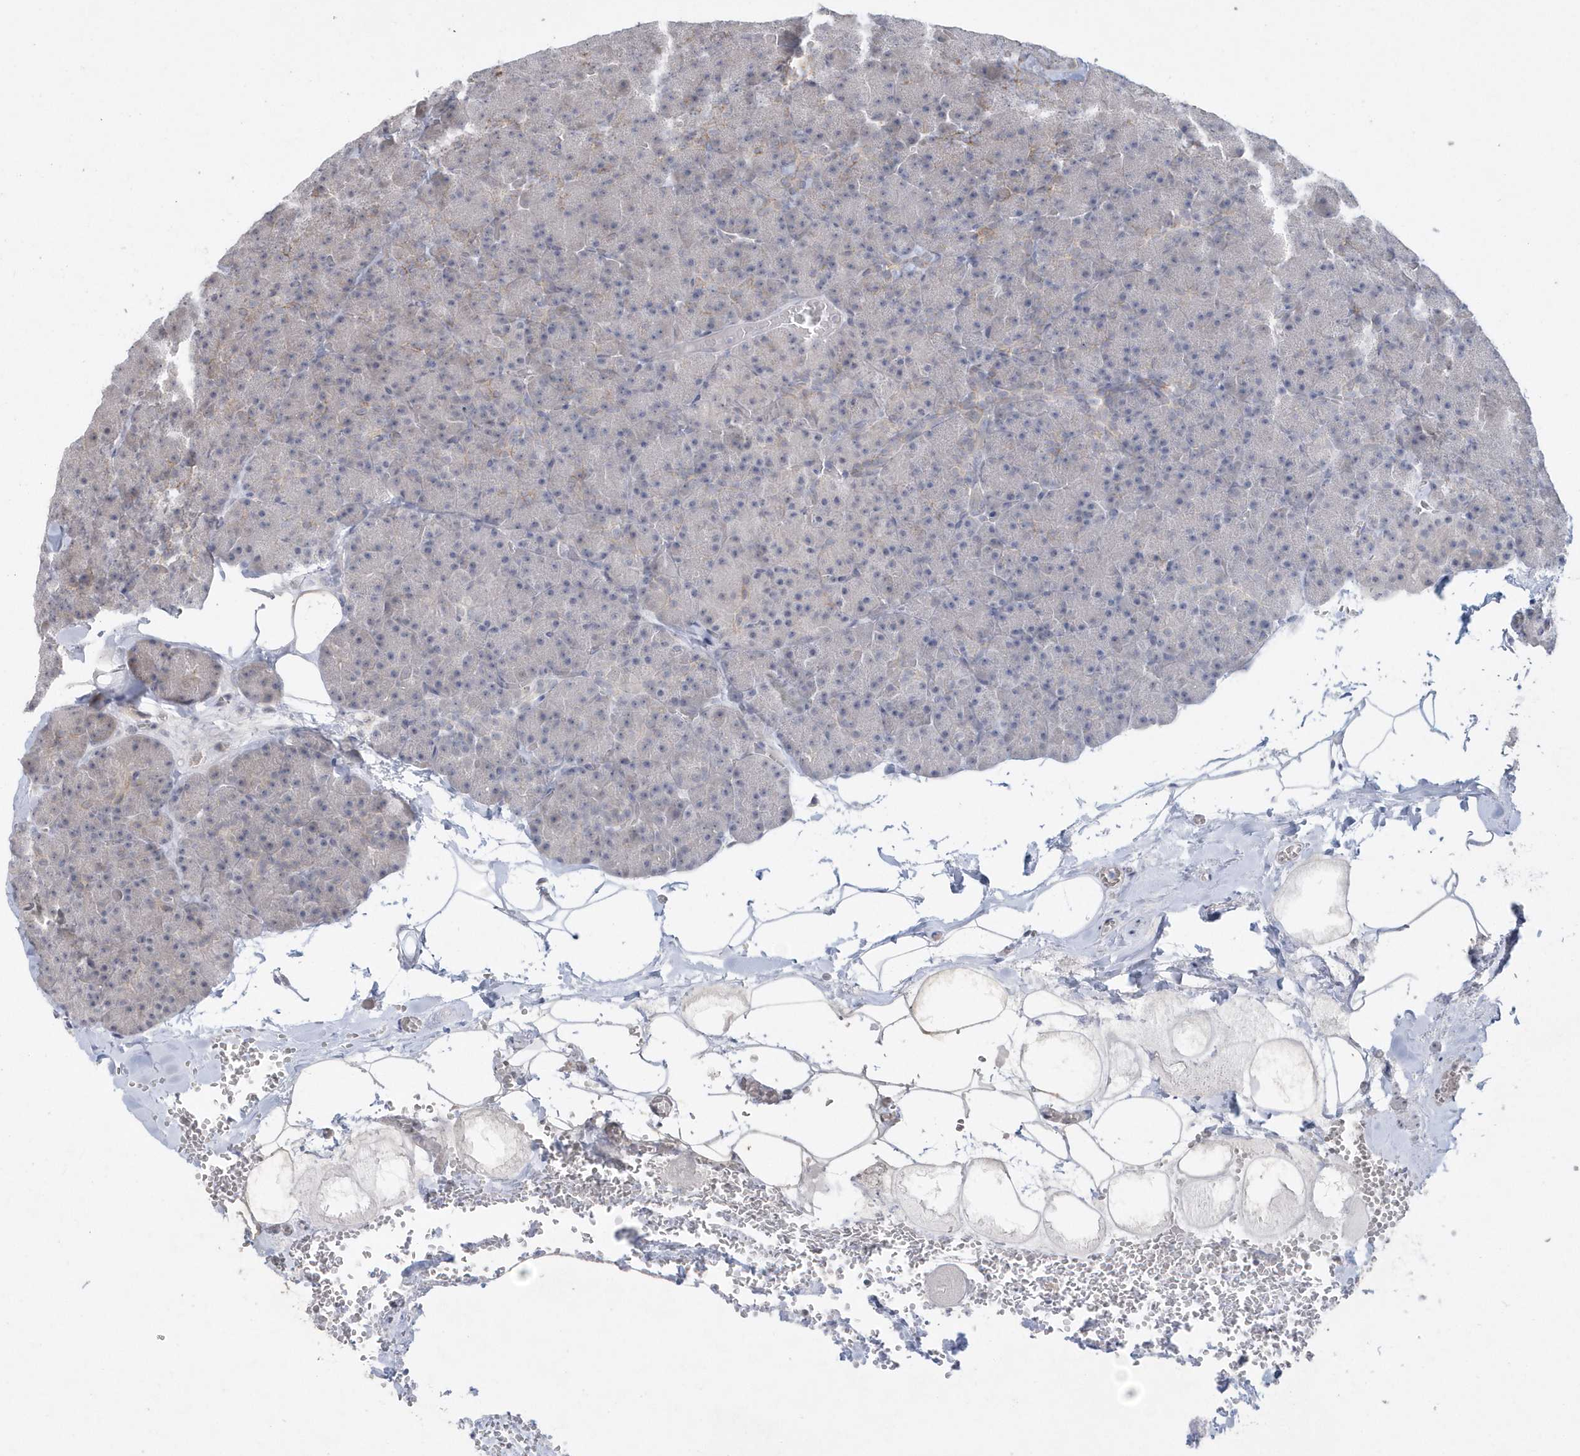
{"staining": {"intensity": "negative", "quantity": "none", "location": "none"}, "tissue": "pancreas", "cell_type": "Exocrine glandular cells", "image_type": "normal", "snomed": [{"axis": "morphology", "description": "Normal tissue, NOS"}, {"axis": "morphology", "description": "Carcinoid, malignant, NOS"}, {"axis": "topography", "description": "Pancreas"}], "caption": "Histopathology image shows no significant protein expression in exocrine glandular cells of unremarkable pancreas. (Stains: DAB (3,3'-diaminobenzidine) immunohistochemistry with hematoxylin counter stain, Microscopy: brightfield microscopy at high magnification).", "gene": "CRIP3", "patient": {"sex": "female", "age": 35}}